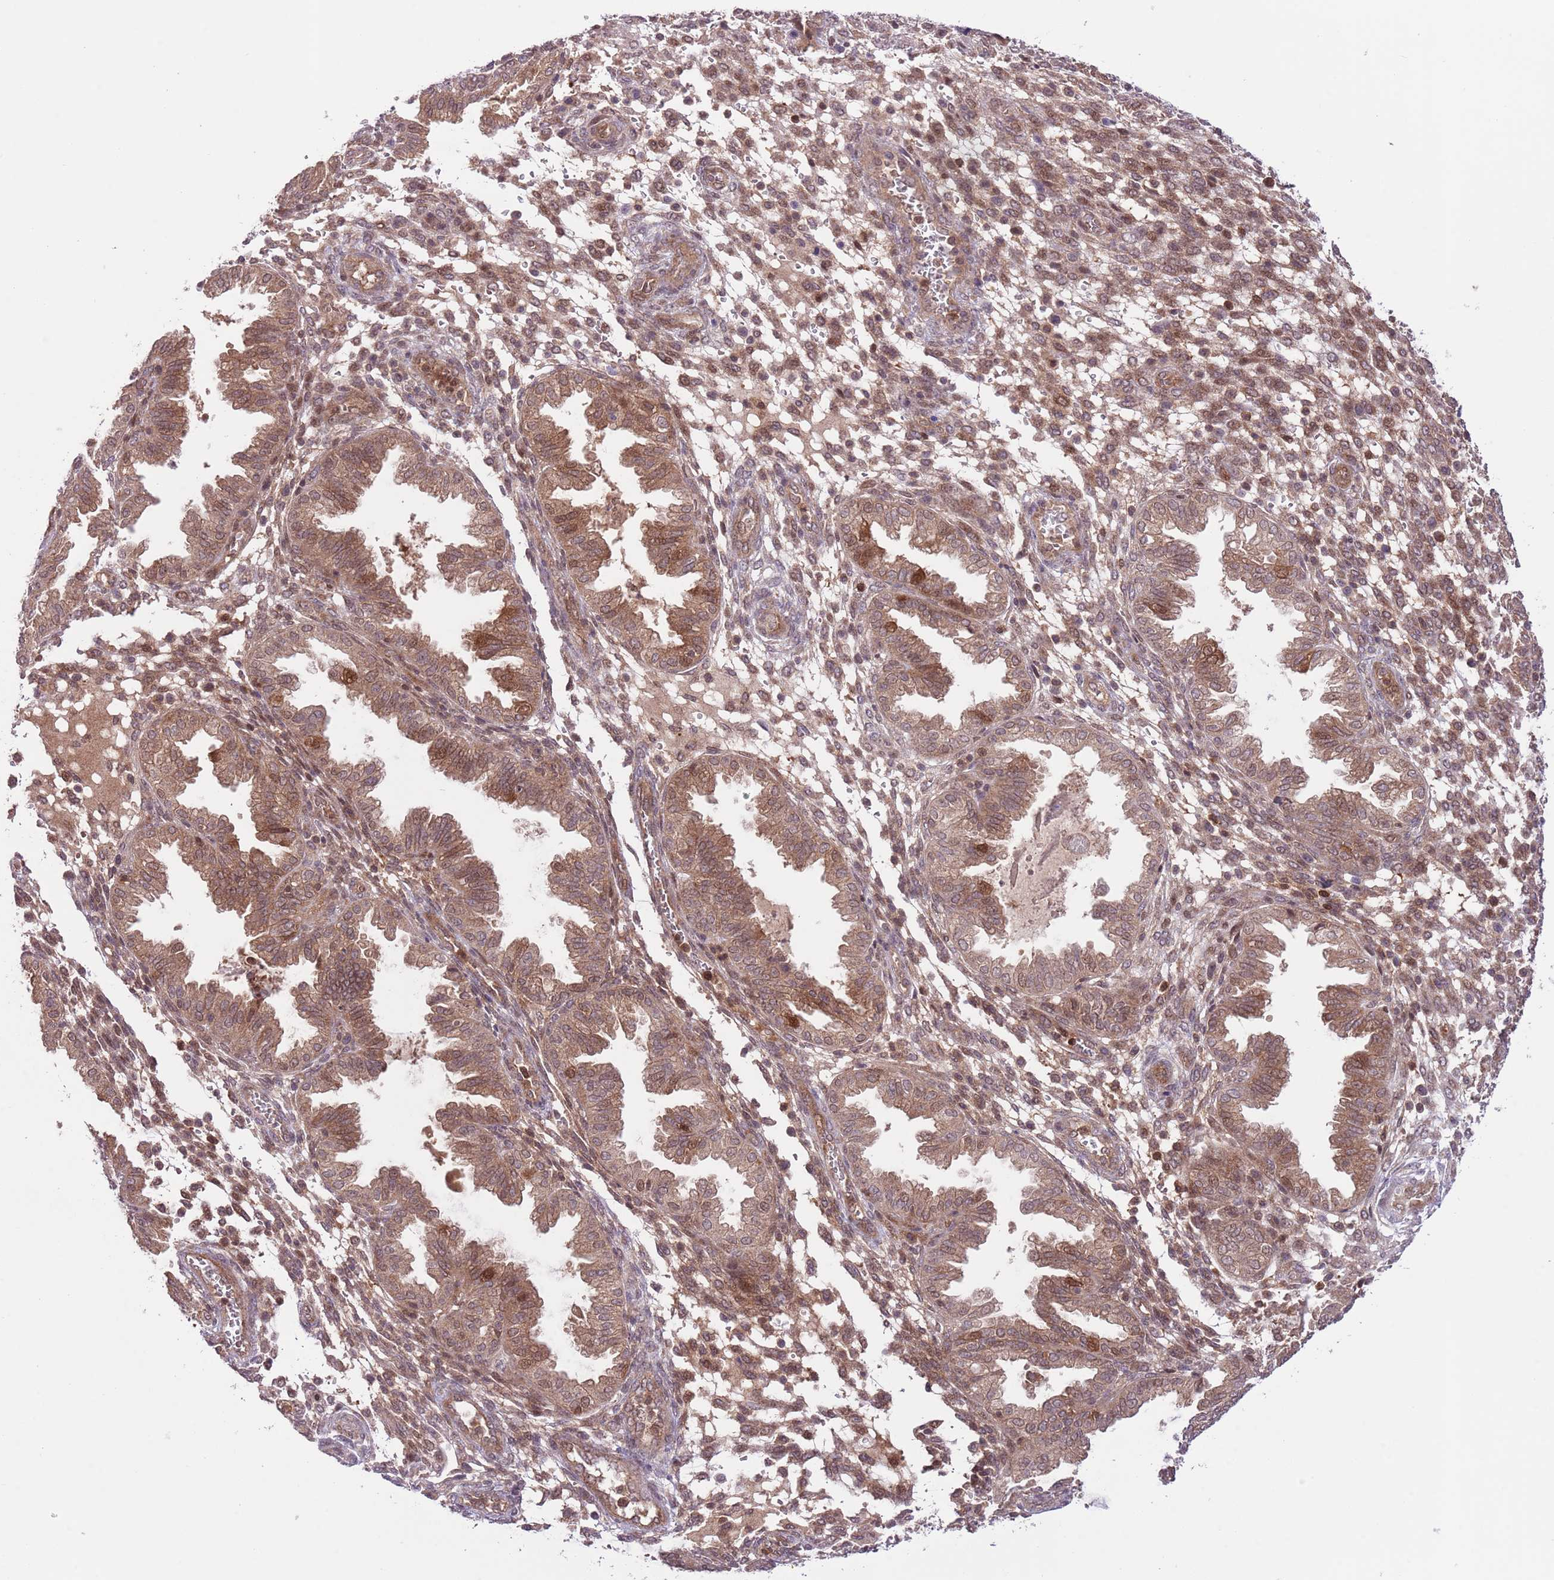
{"staining": {"intensity": "moderate", "quantity": "25%-75%", "location": "cytoplasmic/membranous,nuclear"}, "tissue": "endometrium", "cell_type": "Cells in endometrial stroma", "image_type": "normal", "snomed": [{"axis": "morphology", "description": "Normal tissue, NOS"}, {"axis": "topography", "description": "Endometrium"}], "caption": "Moderate cytoplasmic/membranous,nuclear protein positivity is appreciated in about 25%-75% of cells in endometrial stroma in endometrium.", "gene": "HDHD2", "patient": {"sex": "female", "age": 33}}